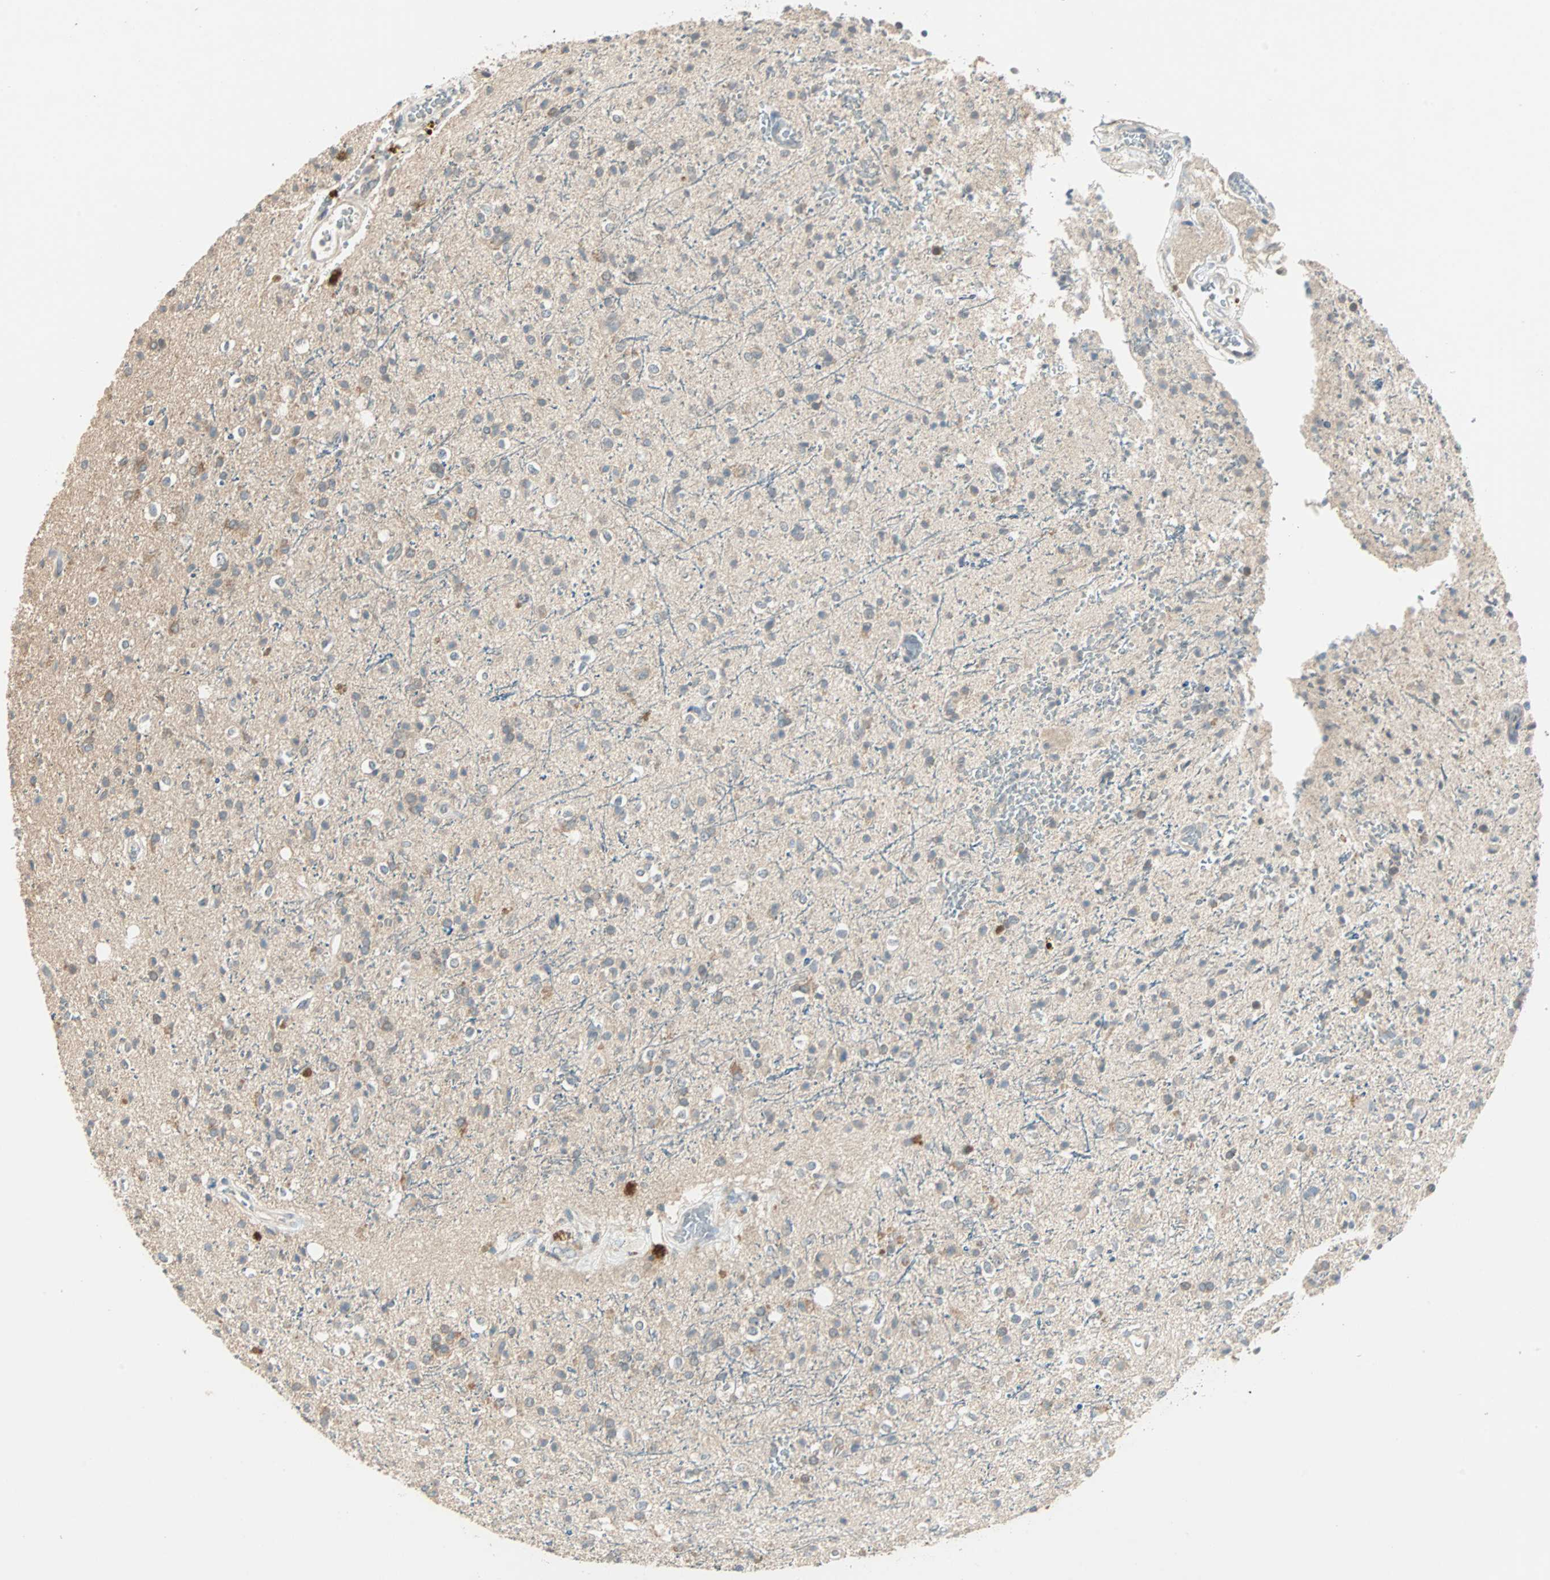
{"staining": {"intensity": "weak", "quantity": ">75%", "location": "cytoplasmic/membranous"}, "tissue": "glioma", "cell_type": "Tumor cells", "image_type": "cancer", "snomed": [{"axis": "morphology", "description": "Glioma, malignant, High grade"}, {"axis": "topography", "description": "Brain"}], "caption": "Weak cytoplasmic/membranous protein expression is appreciated in about >75% of tumor cells in malignant glioma (high-grade).", "gene": "TTF2", "patient": {"sex": "male", "age": 47}}